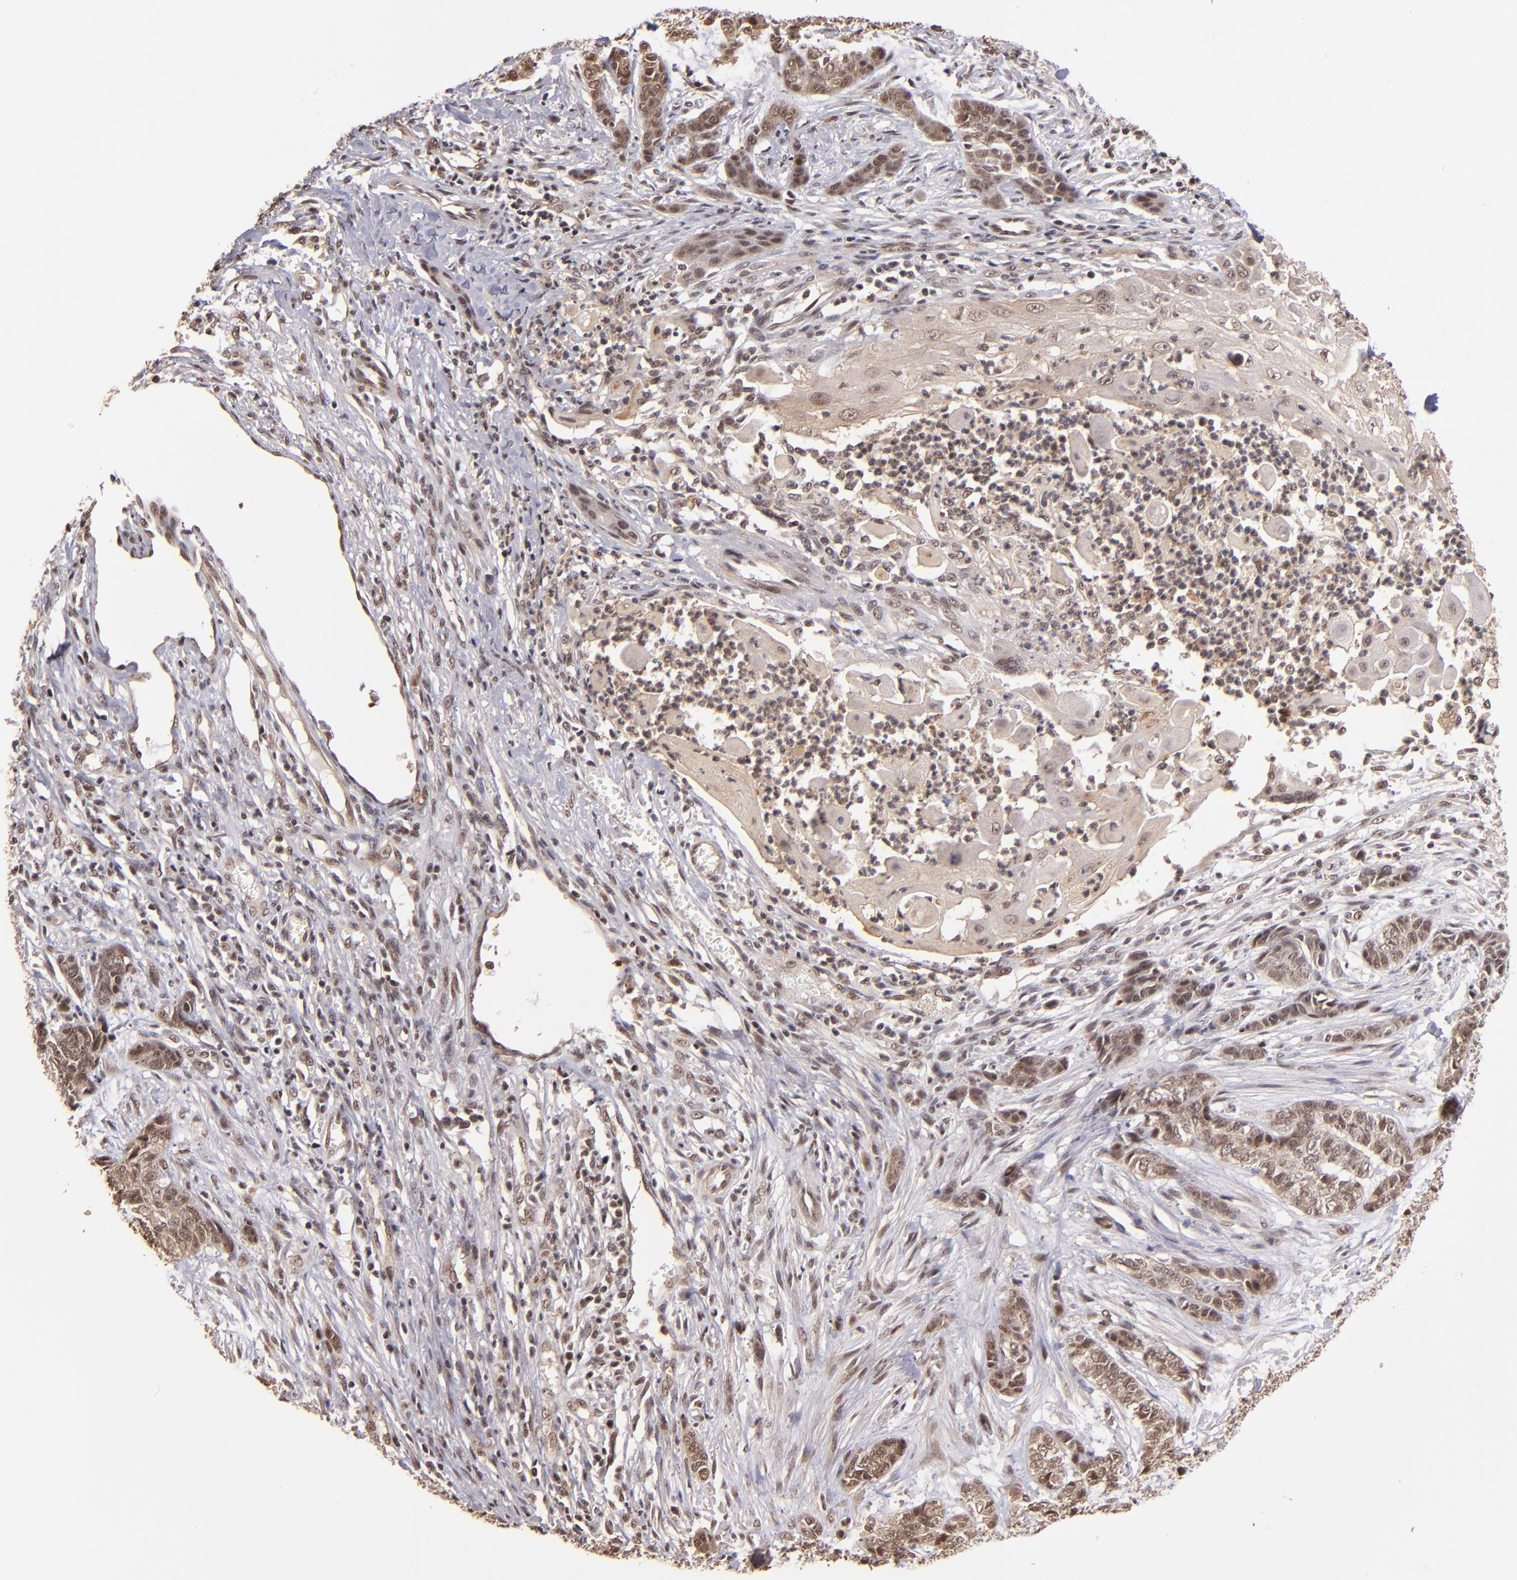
{"staining": {"intensity": "weak", "quantity": "25%-75%", "location": "nuclear"}, "tissue": "skin cancer", "cell_type": "Tumor cells", "image_type": "cancer", "snomed": [{"axis": "morphology", "description": "Basal cell carcinoma"}, {"axis": "topography", "description": "Skin"}], "caption": "Immunohistochemistry (IHC) micrograph of human skin basal cell carcinoma stained for a protein (brown), which displays low levels of weak nuclear positivity in approximately 25%-75% of tumor cells.", "gene": "TERF2", "patient": {"sex": "female", "age": 64}}